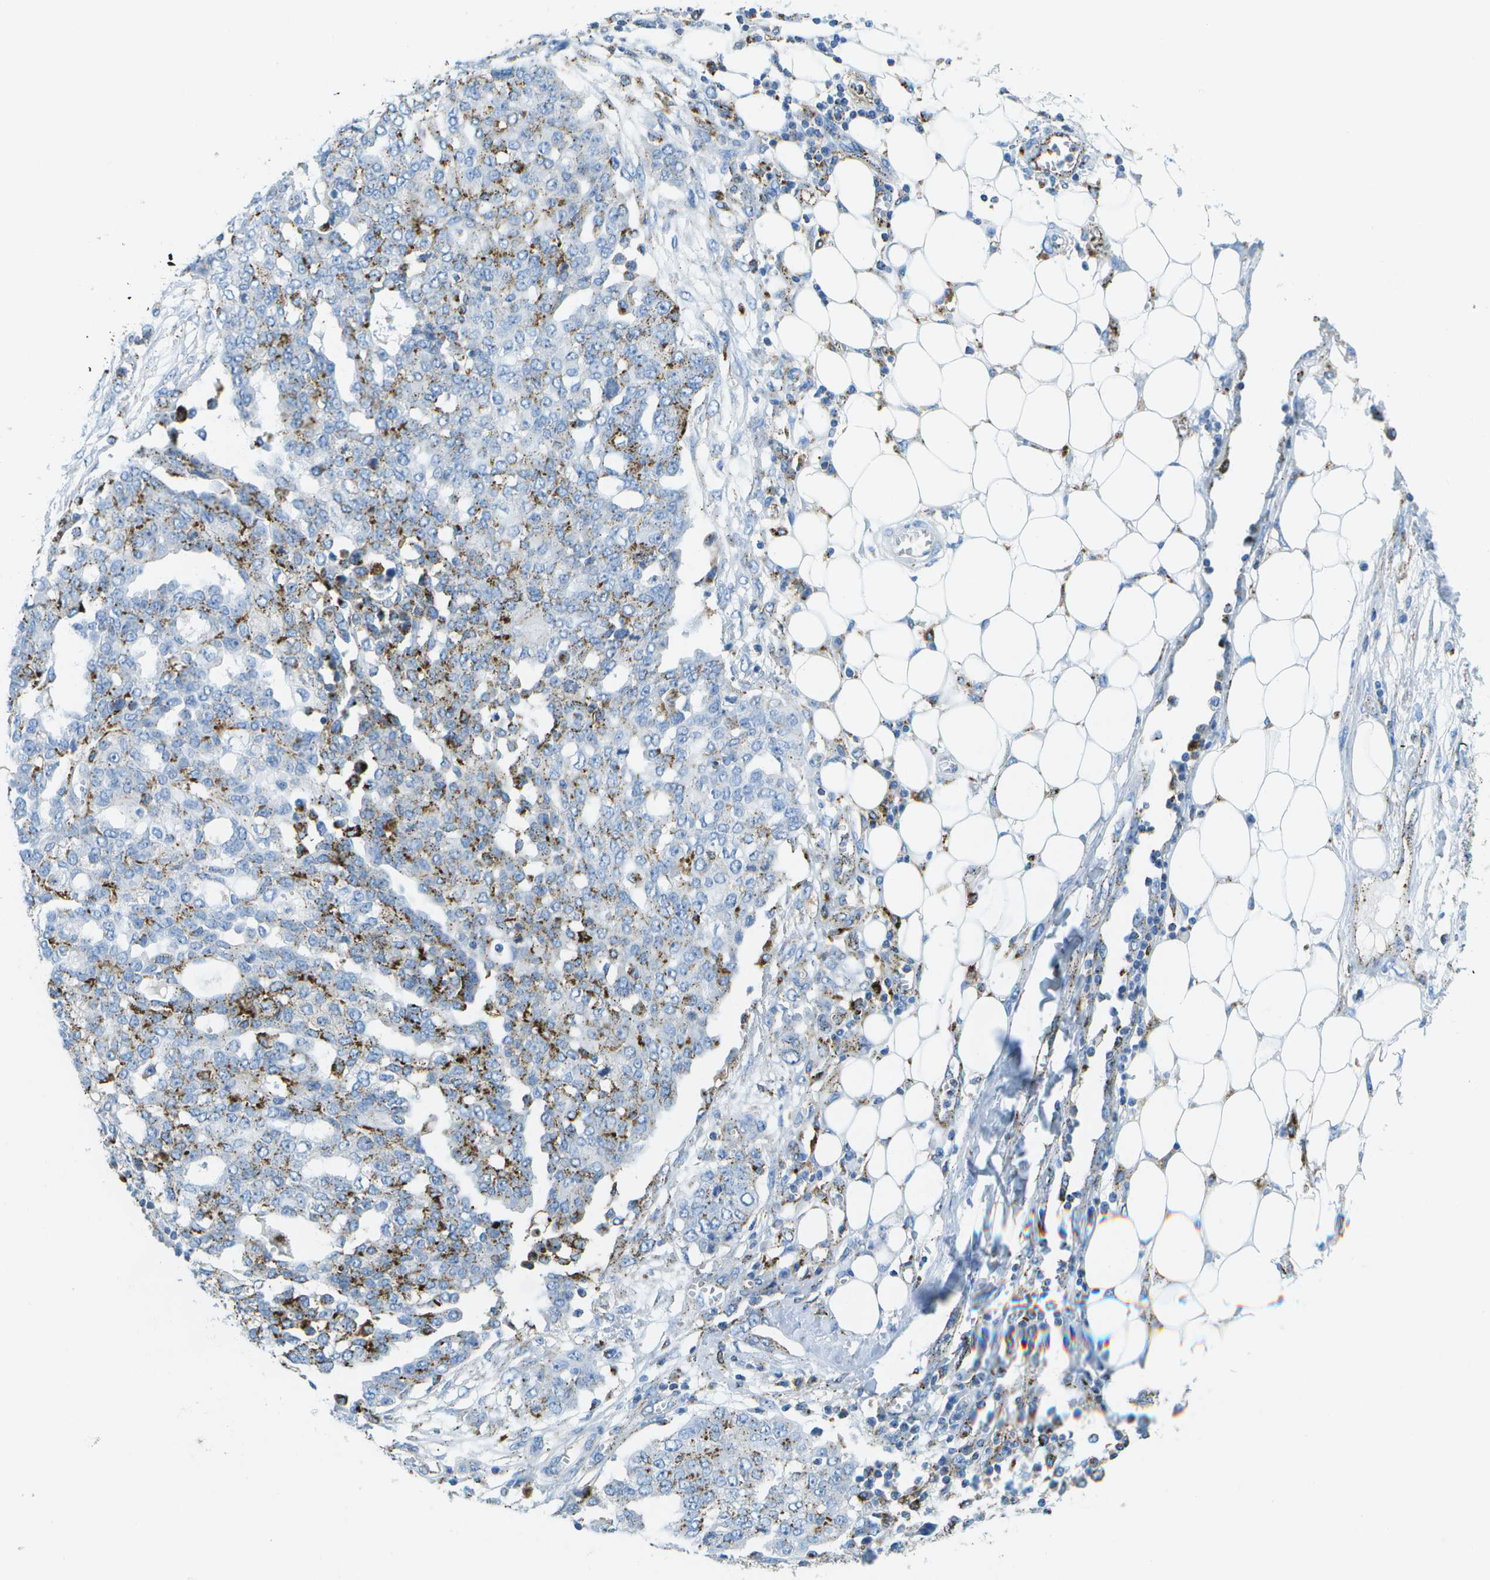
{"staining": {"intensity": "moderate", "quantity": "25%-75%", "location": "cytoplasmic/membranous"}, "tissue": "ovarian cancer", "cell_type": "Tumor cells", "image_type": "cancer", "snomed": [{"axis": "morphology", "description": "Cystadenocarcinoma, serous, NOS"}, {"axis": "topography", "description": "Soft tissue"}, {"axis": "topography", "description": "Ovary"}], "caption": "The image exhibits immunohistochemical staining of ovarian serous cystadenocarcinoma. There is moderate cytoplasmic/membranous positivity is appreciated in approximately 25%-75% of tumor cells. The protein is stained brown, and the nuclei are stained in blue (DAB (3,3'-diaminobenzidine) IHC with brightfield microscopy, high magnification).", "gene": "PRCP", "patient": {"sex": "female", "age": 57}}